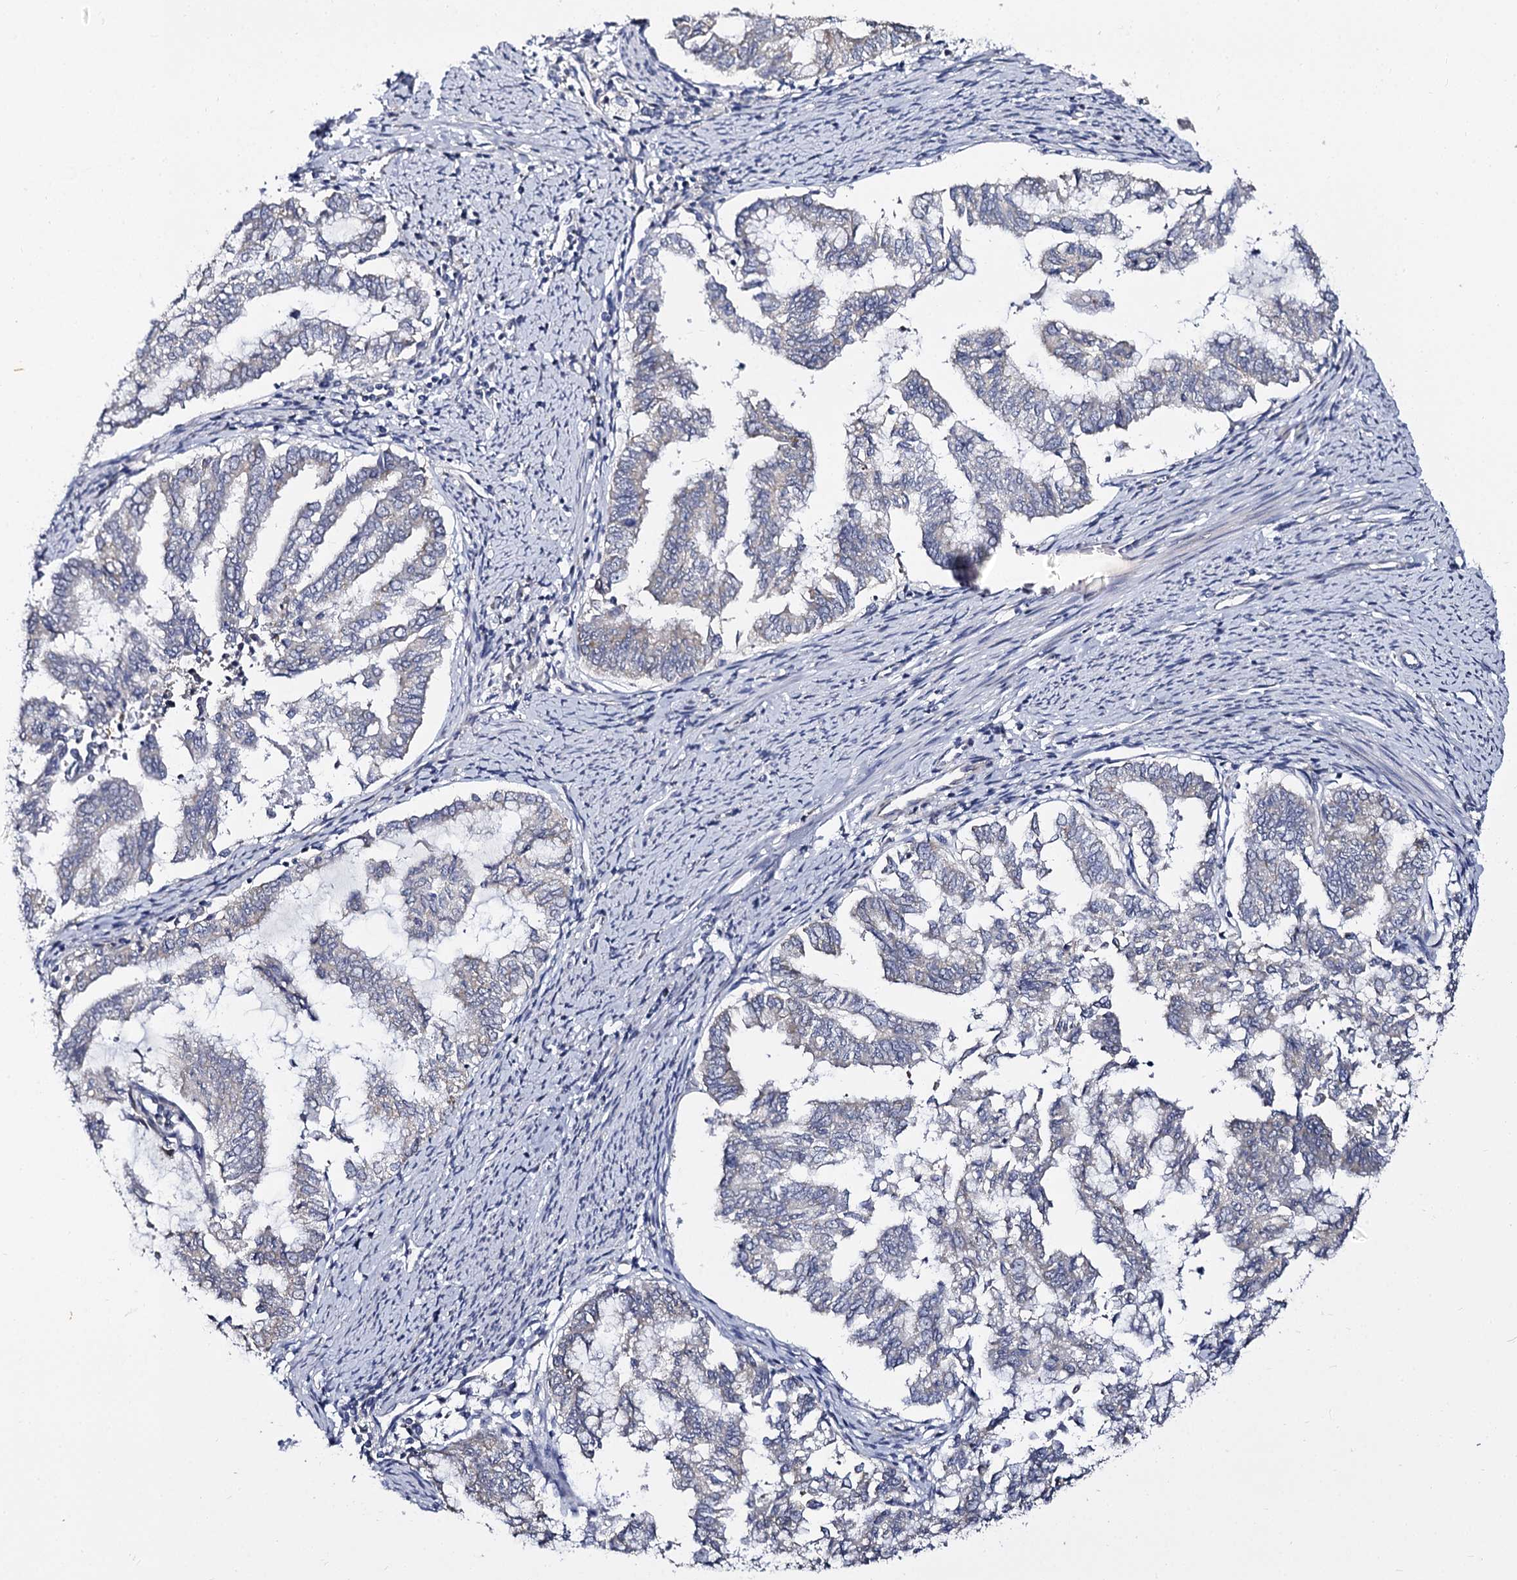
{"staining": {"intensity": "negative", "quantity": "none", "location": "none"}, "tissue": "endometrial cancer", "cell_type": "Tumor cells", "image_type": "cancer", "snomed": [{"axis": "morphology", "description": "Adenocarcinoma, NOS"}, {"axis": "topography", "description": "Endometrium"}], "caption": "Protein analysis of adenocarcinoma (endometrial) displays no significant expression in tumor cells.", "gene": "PANX2", "patient": {"sex": "female", "age": 79}}